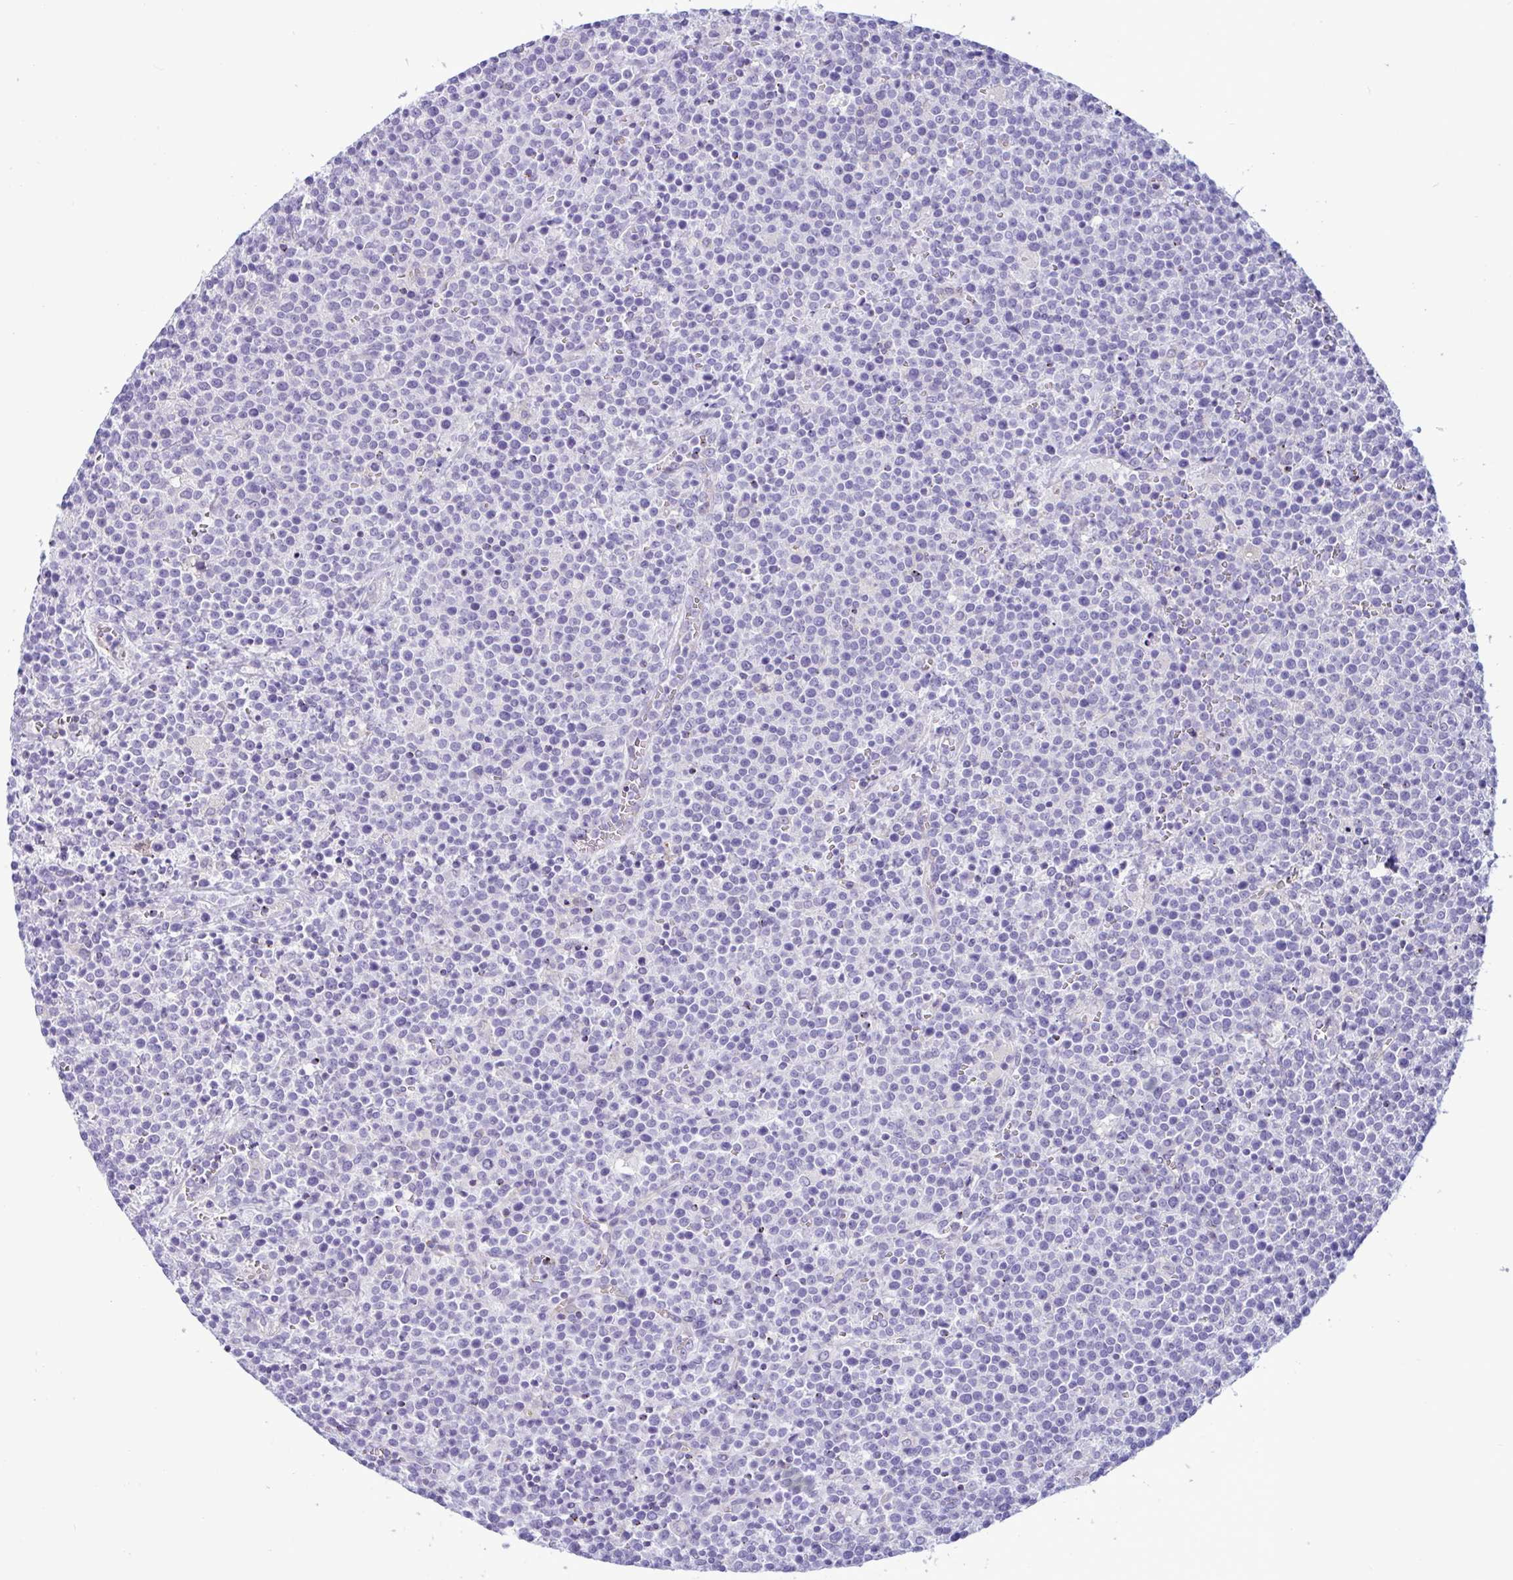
{"staining": {"intensity": "negative", "quantity": "none", "location": "none"}, "tissue": "lymphoma", "cell_type": "Tumor cells", "image_type": "cancer", "snomed": [{"axis": "morphology", "description": "Malignant lymphoma, non-Hodgkin's type, High grade"}, {"axis": "topography", "description": "Lymph node"}], "caption": "Malignant lymphoma, non-Hodgkin's type (high-grade) stained for a protein using IHC reveals no staining tumor cells.", "gene": "SREBF1", "patient": {"sex": "male", "age": 61}}